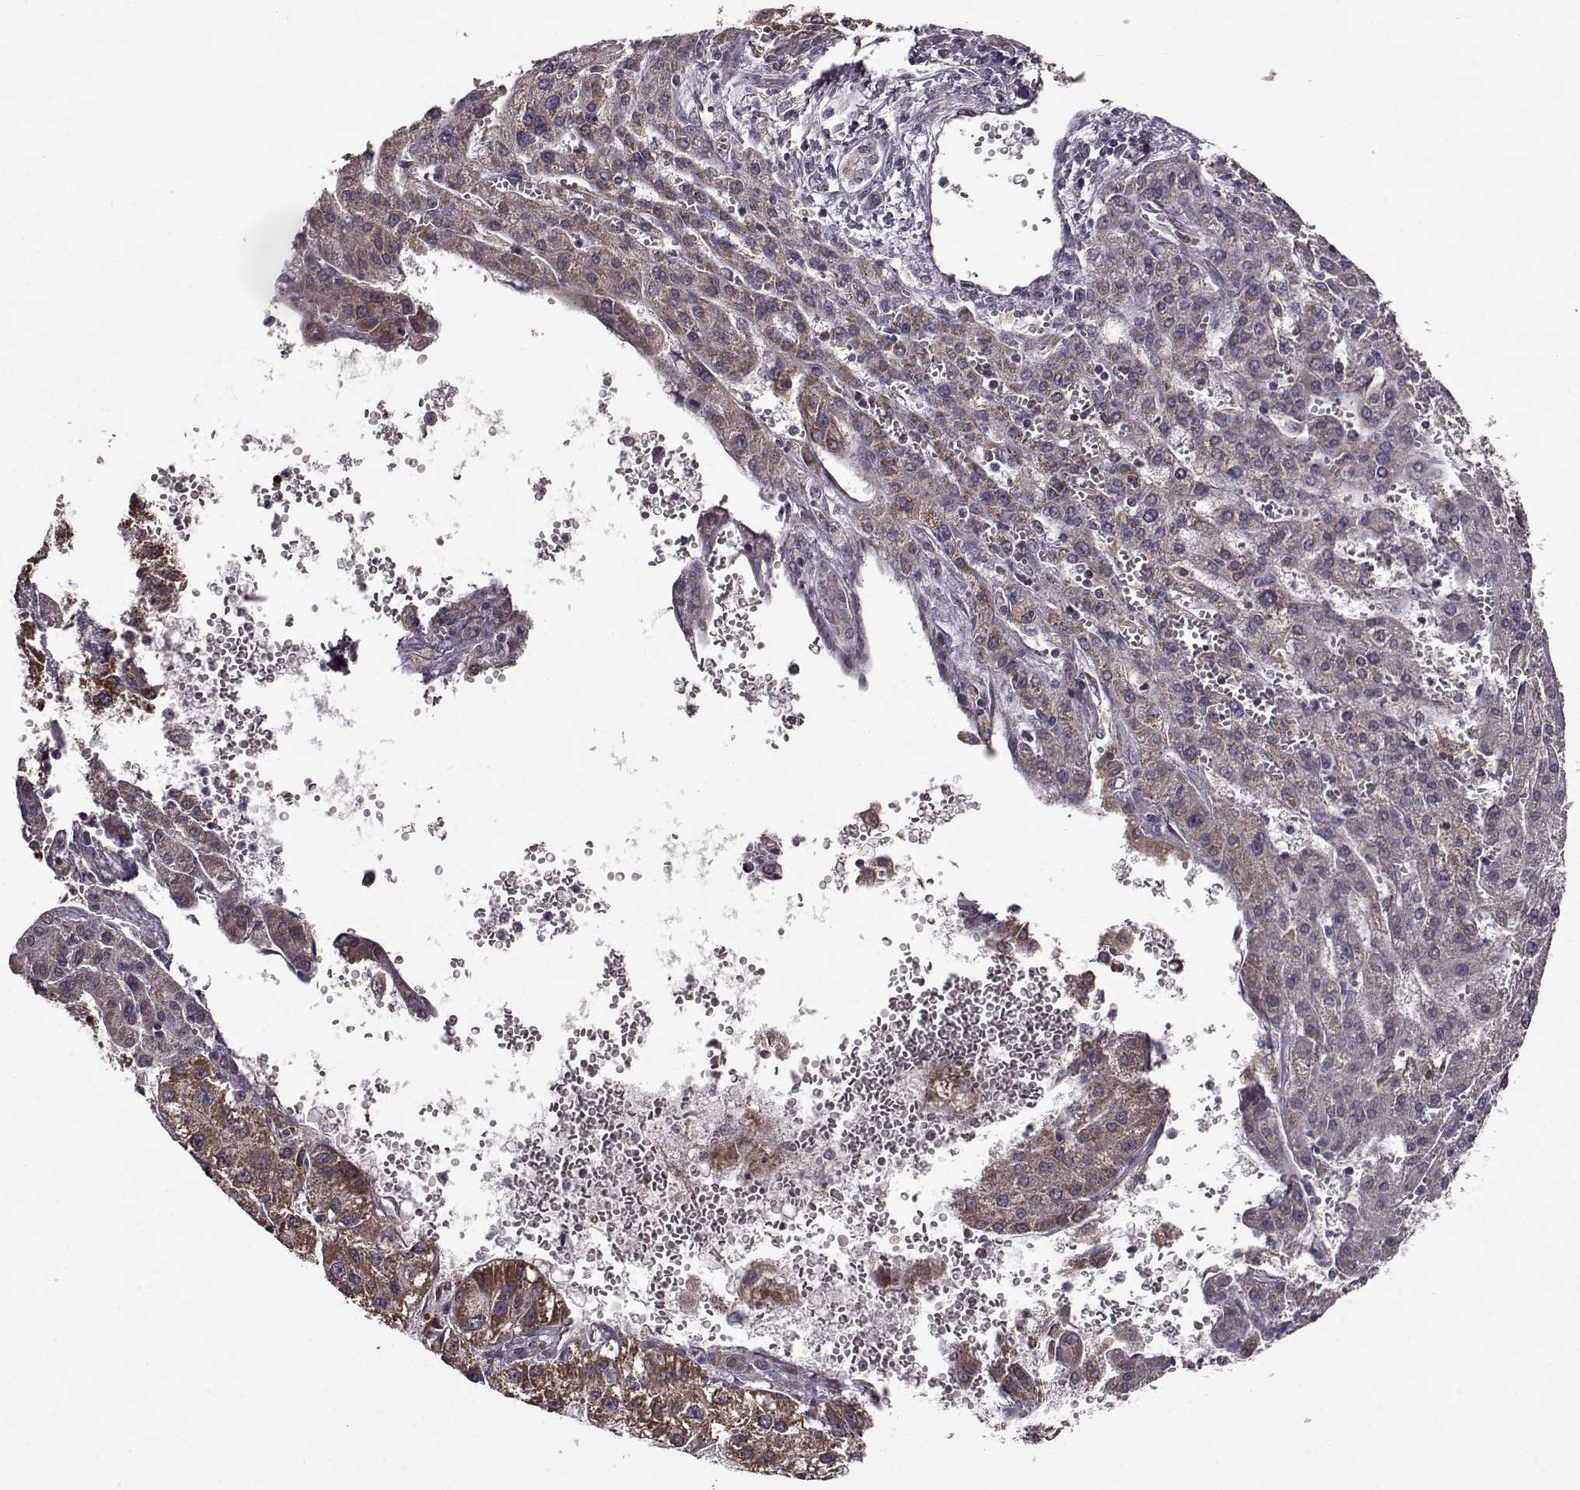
{"staining": {"intensity": "strong", "quantity": ">75%", "location": "cytoplasmic/membranous"}, "tissue": "liver cancer", "cell_type": "Tumor cells", "image_type": "cancer", "snomed": [{"axis": "morphology", "description": "Carcinoma, Hepatocellular, NOS"}, {"axis": "topography", "description": "Liver"}], "caption": "A high amount of strong cytoplasmic/membranous expression is present in about >75% of tumor cells in hepatocellular carcinoma (liver) tissue. The staining is performed using DAB brown chromogen to label protein expression. The nuclei are counter-stained blue using hematoxylin.", "gene": "MTSS1", "patient": {"sex": "female", "age": 70}}